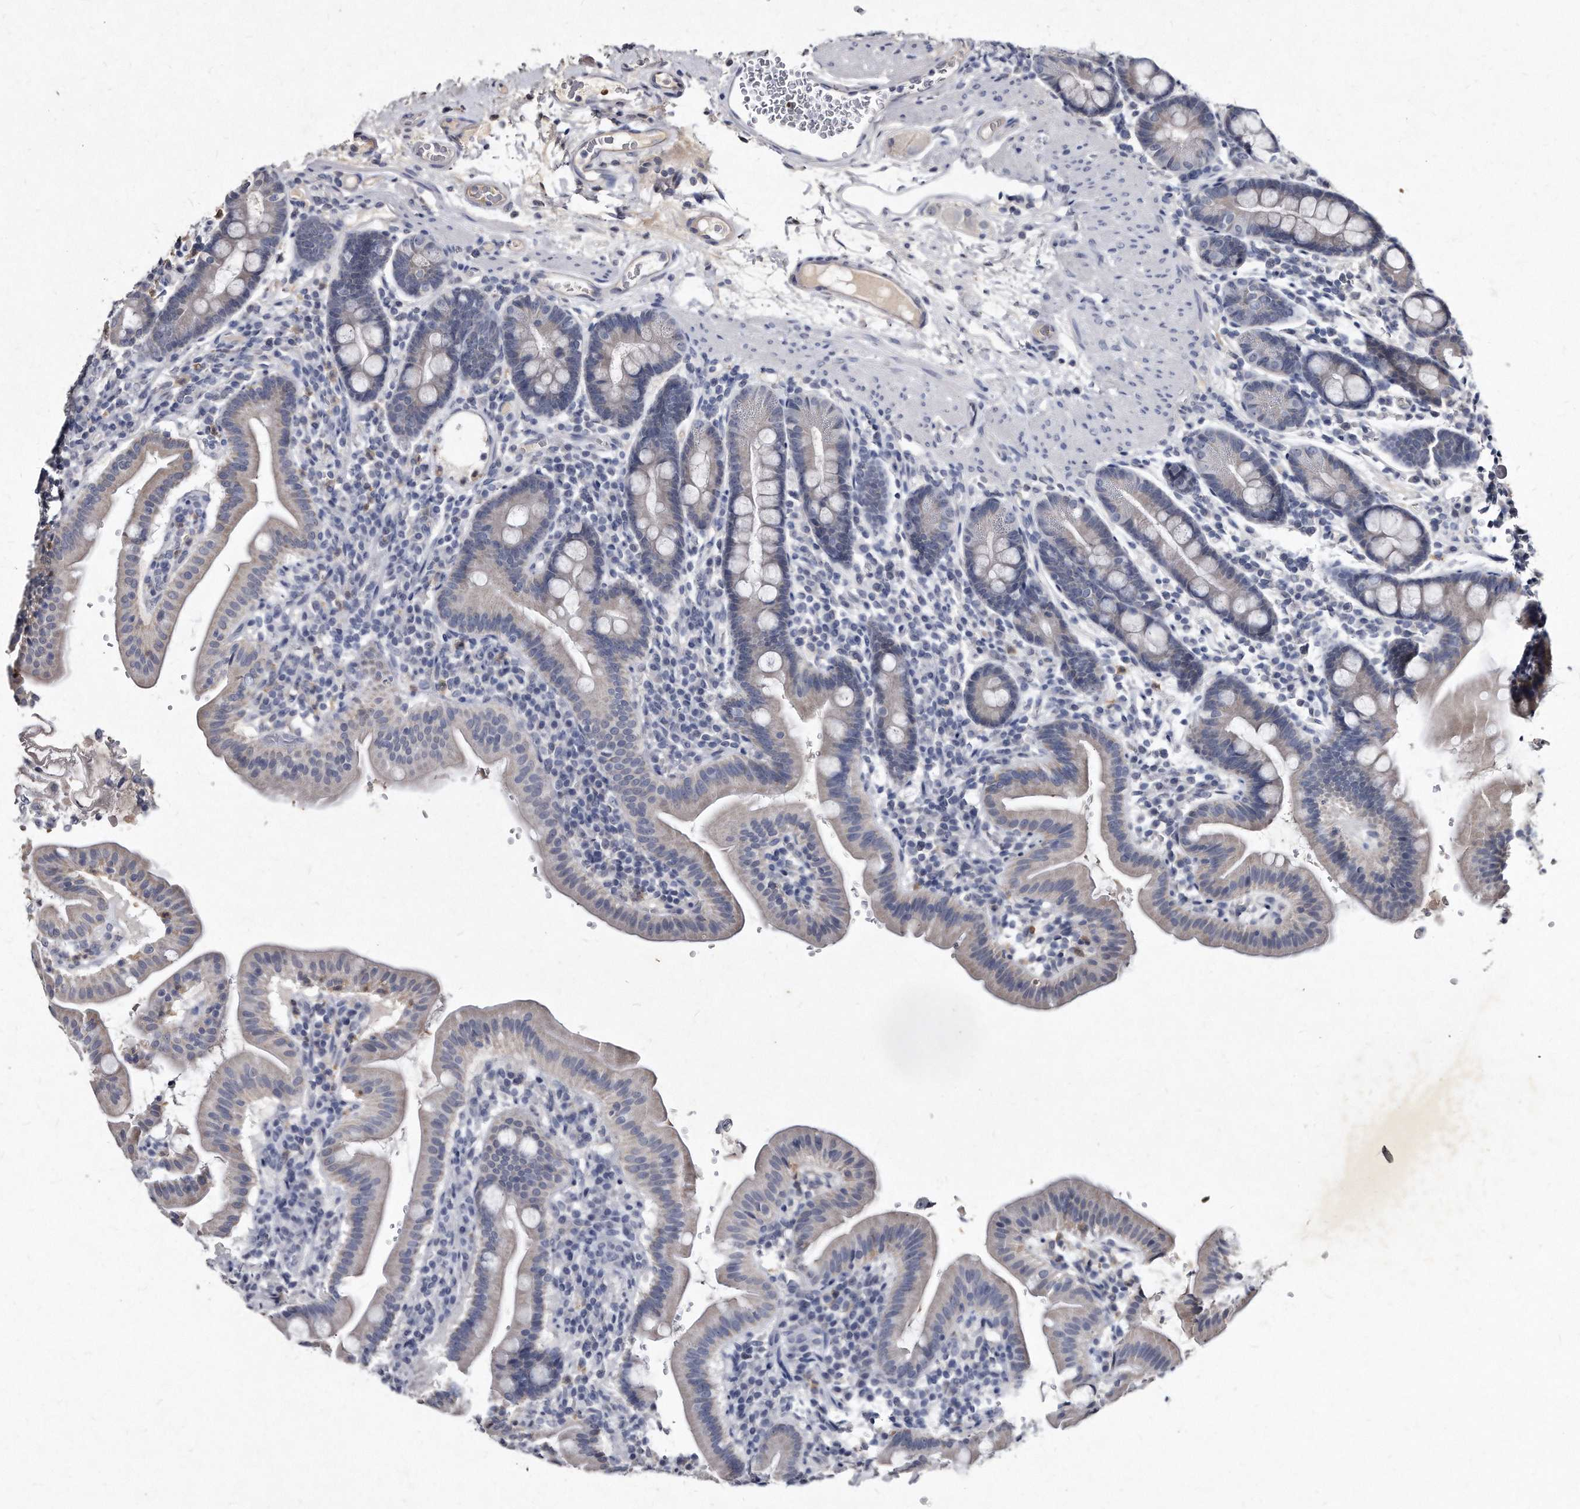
{"staining": {"intensity": "weak", "quantity": ">75%", "location": "cytoplasmic/membranous"}, "tissue": "duodenum", "cell_type": "Glandular cells", "image_type": "normal", "snomed": [{"axis": "morphology", "description": "Normal tissue, NOS"}, {"axis": "morphology", "description": "Adenocarcinoma, NOS"}, {"axis": "topography", "description": "Pancreas"}, {"axis": "topography", "description": "Duodenum"}], "caption": "Protein expression analysis of benign duodenum exhibits weak cytoplasmic/membranous positivity in about >75% of glandular cells. (IHC, brightfield microscopy, high magnification).", "gene": "KLHDC3", "patient": {"sex": "male", "age": 50}}